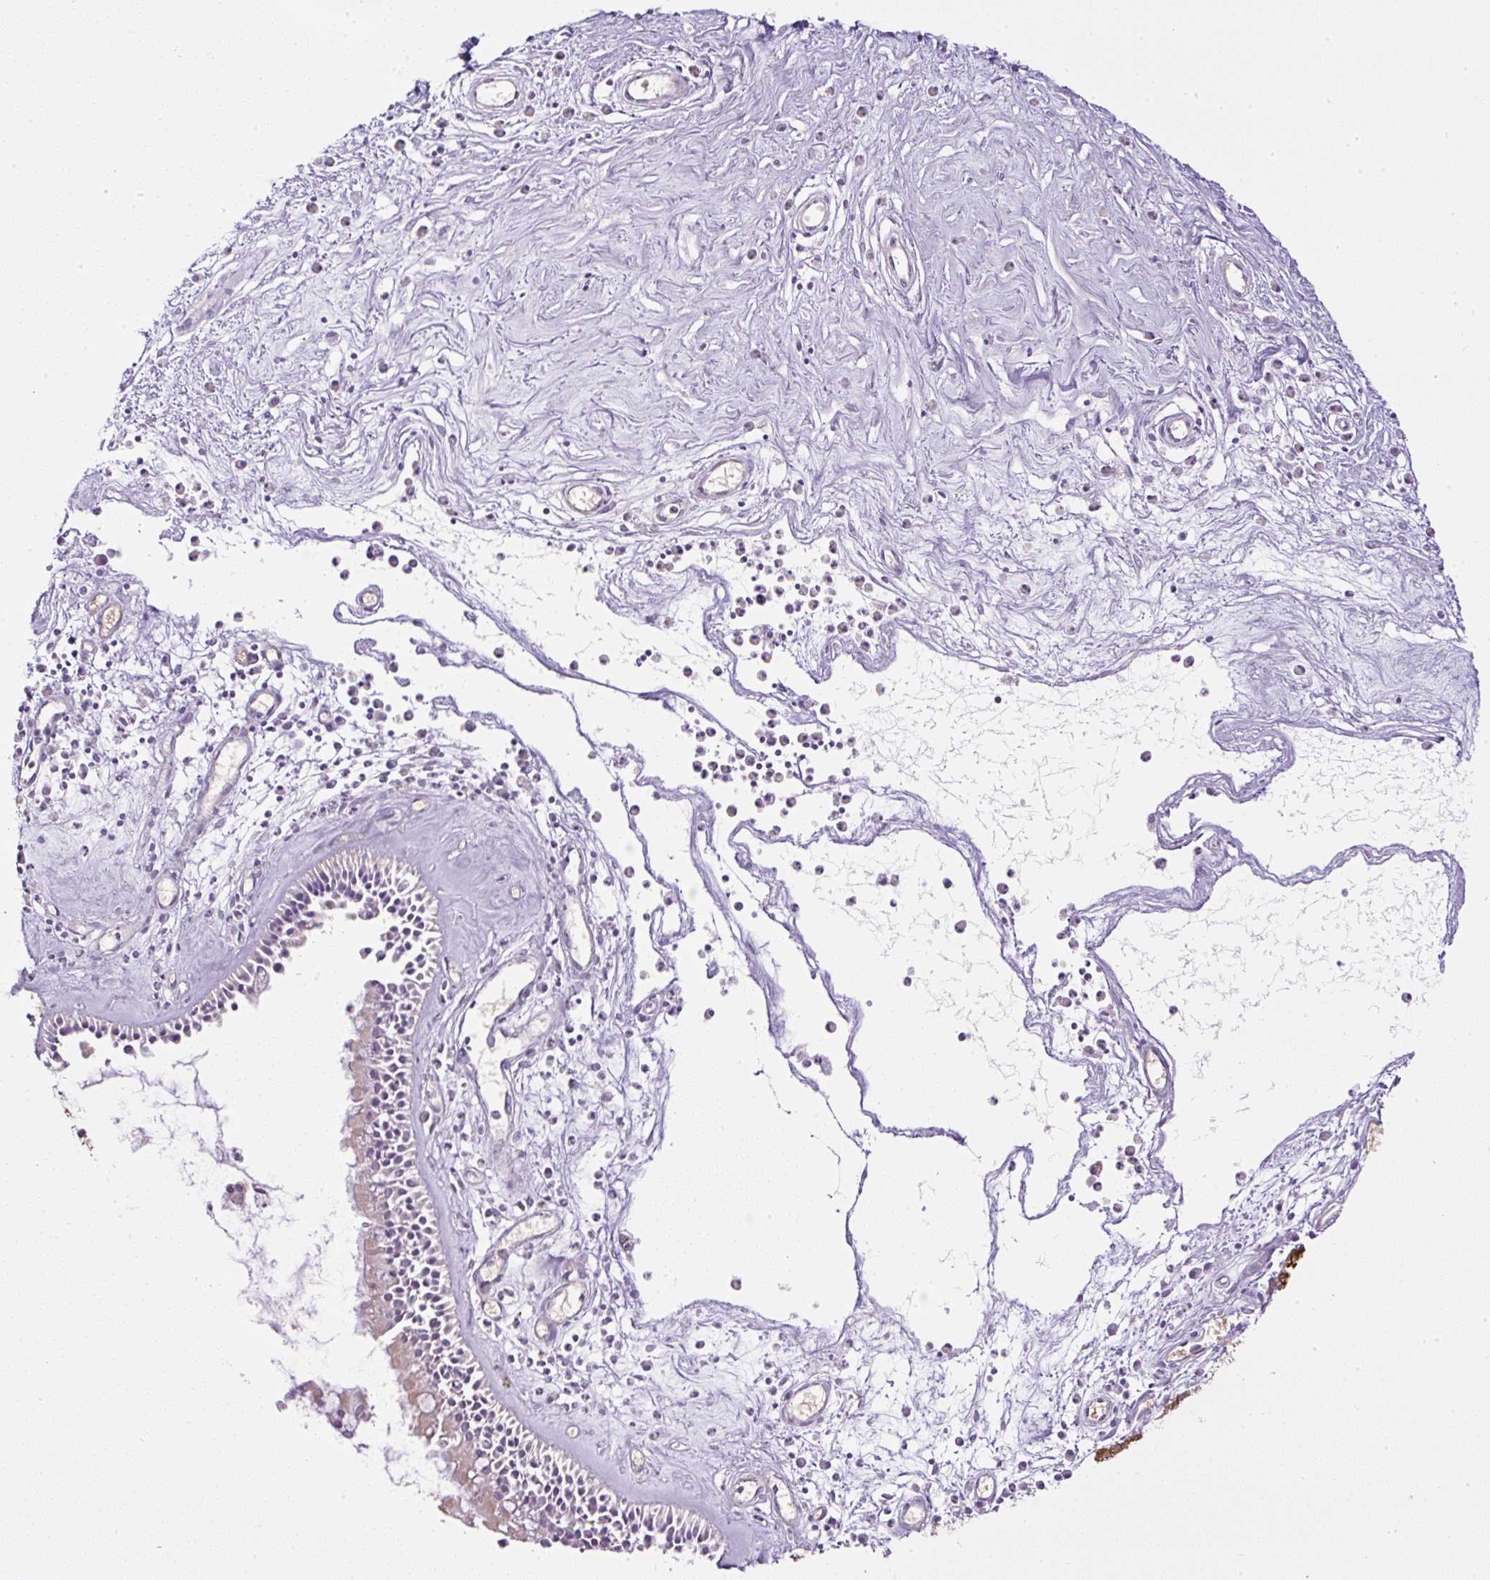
{"staining": {"intensity": "weak", "quantity": "<25%", "location": "cytoplasmic/membranous"}, "tissue": "nasopharynx", "cell_type": "Respiratory epithelial cells", "image_type": "normal", "snomed": [{"axis": "morphology", "description": "Normal tissue, NOS"}, {"axis": "morphology", "description": "Inflammation, NOS"}, {"axis": "topography", "description": "Nasopharynx"}], "caption": "Immunohistochemistry (IHC) photomicrograph of benign human nasopharynx stained for a protein (brown), which demonstrates no expression in respiratory epithelial cells.", "gene": "CXCL13", "patient": {"sex": "male", "age": 61}}